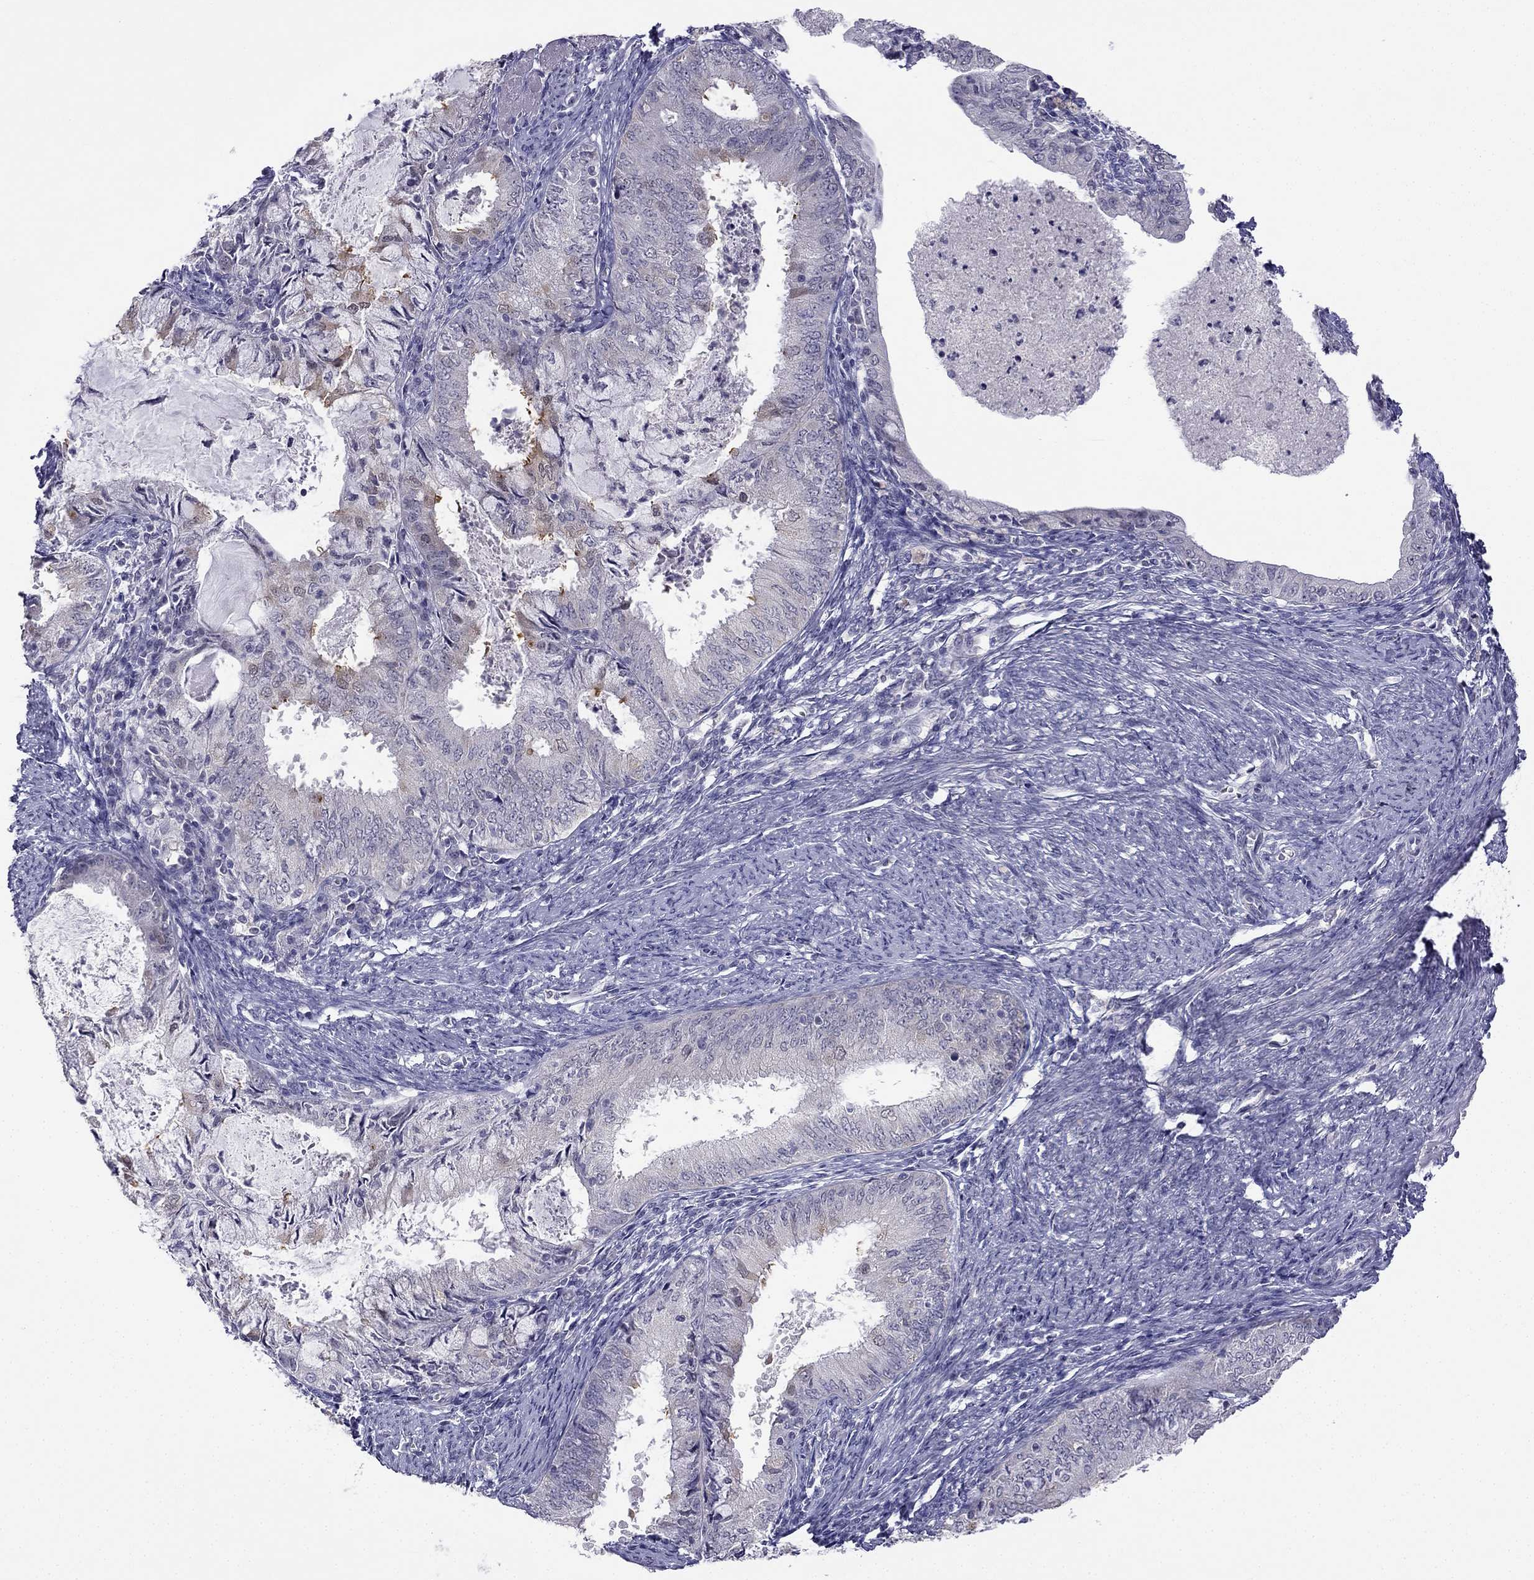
{"staining": {"intensity": "negative", "quantity": "none", "location": "none"}, "tissue": "endometrial cancer", "cell_type": "Tumor cells", "image_type": "cancer", "snomed": [{"axis": "morphology", "description": "Adenocarcinoma, NOS"}, {"axis": "topography", "description": "Endometrium"}], "caption": "Image shows no significant protein positivity in tumor cells of endometrial adenocarcinoma. Brightfield microscopy of IHC stained with DAB (brown) and hematoxylin (blue), captured at high magnification.", "gene": "C5orf49", "patient": {"sex": "female", "age": 57}}